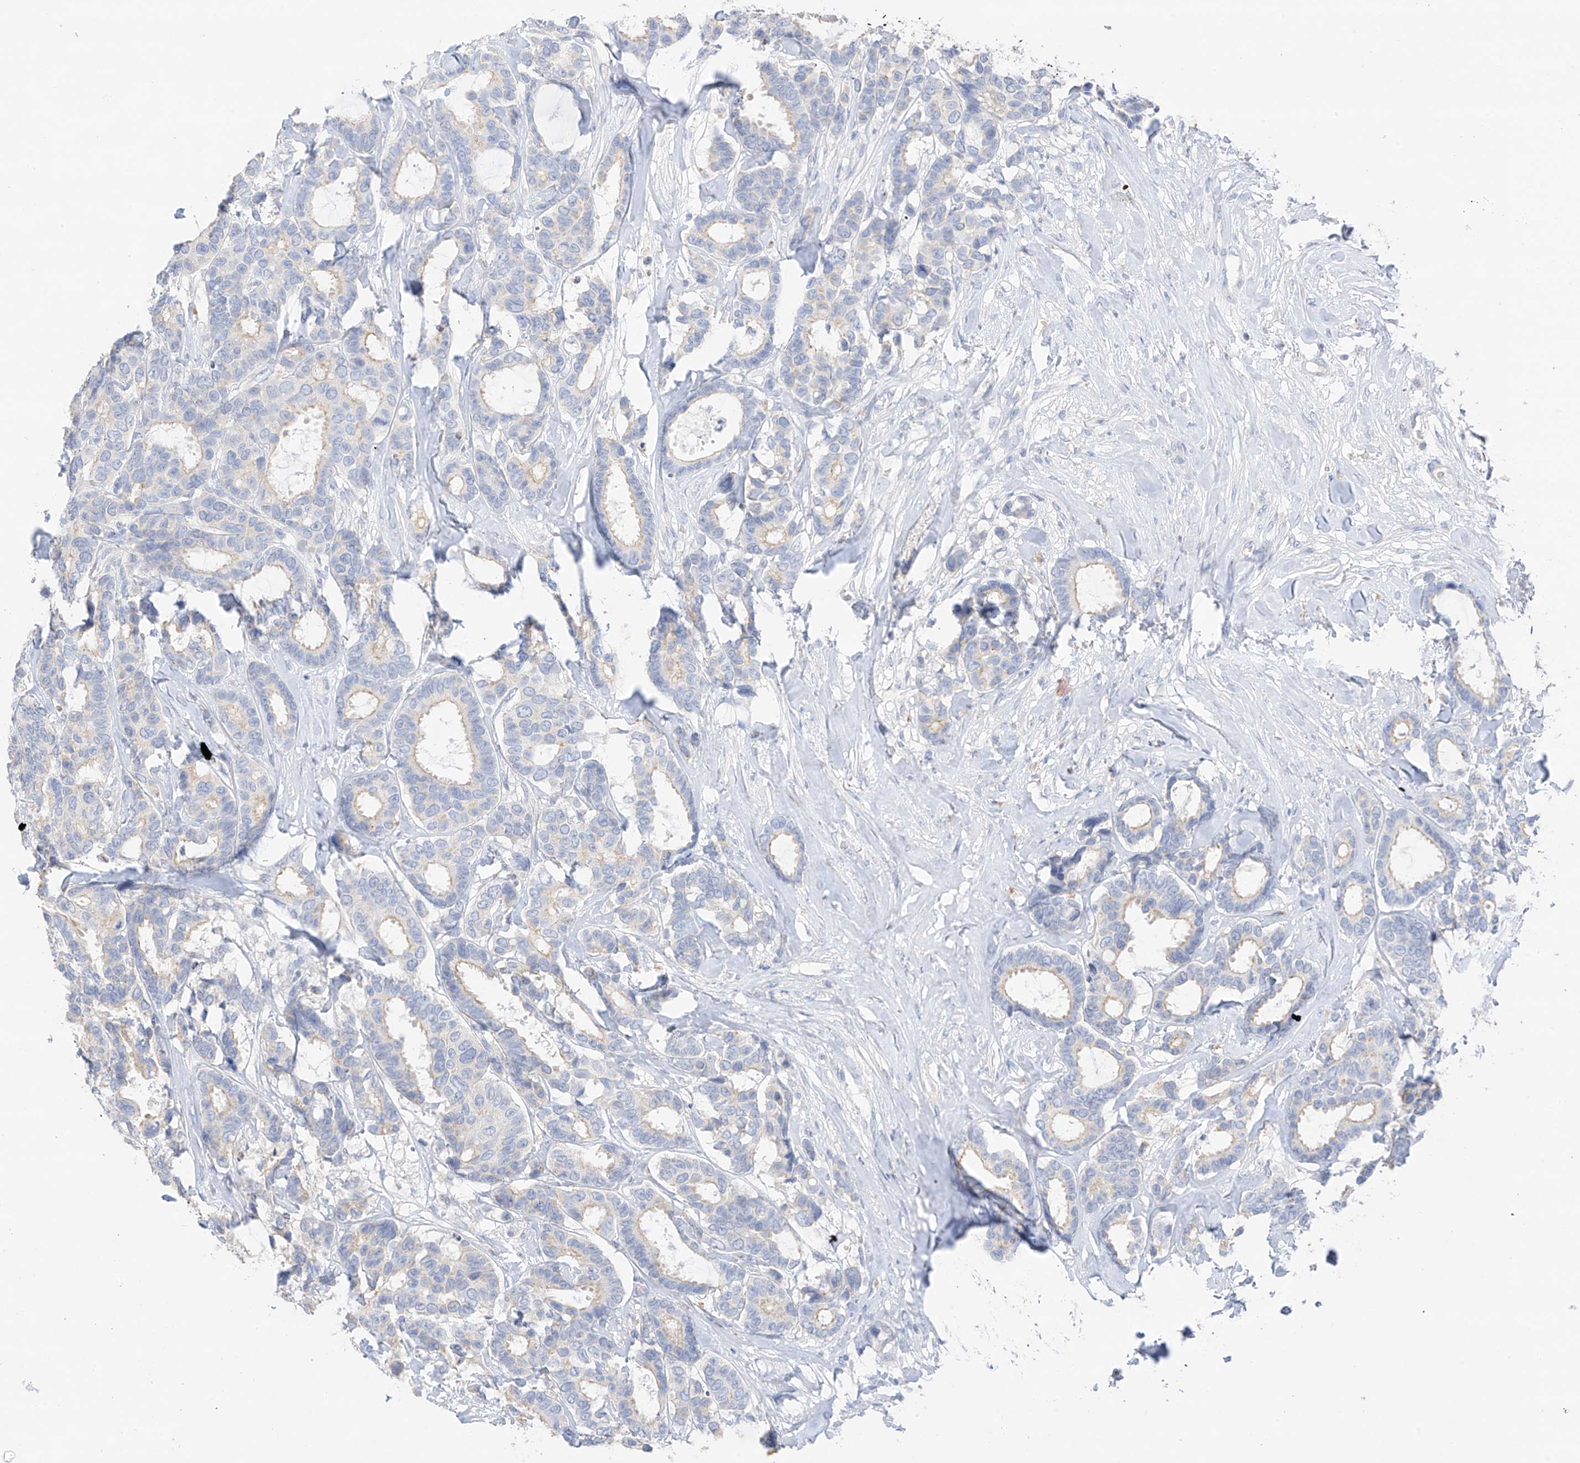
{"staining": {"intensity": "negative", "quantity": "none", "location": "none"}, "tissue": "breast cancer", "cell_type": "Tumor cells", "image_type": "cancer", "snomed": [{"axis": "morphology", "description": "Duct carcinoma"}, {"axis": "topography", "description": "Breast"}], "caption": "The image demonstrates no significant staining in tumor cells of breast intraductal carcinoma.", "gene": "CAPN13", "patient": {"sex": "female", "age": 87}}